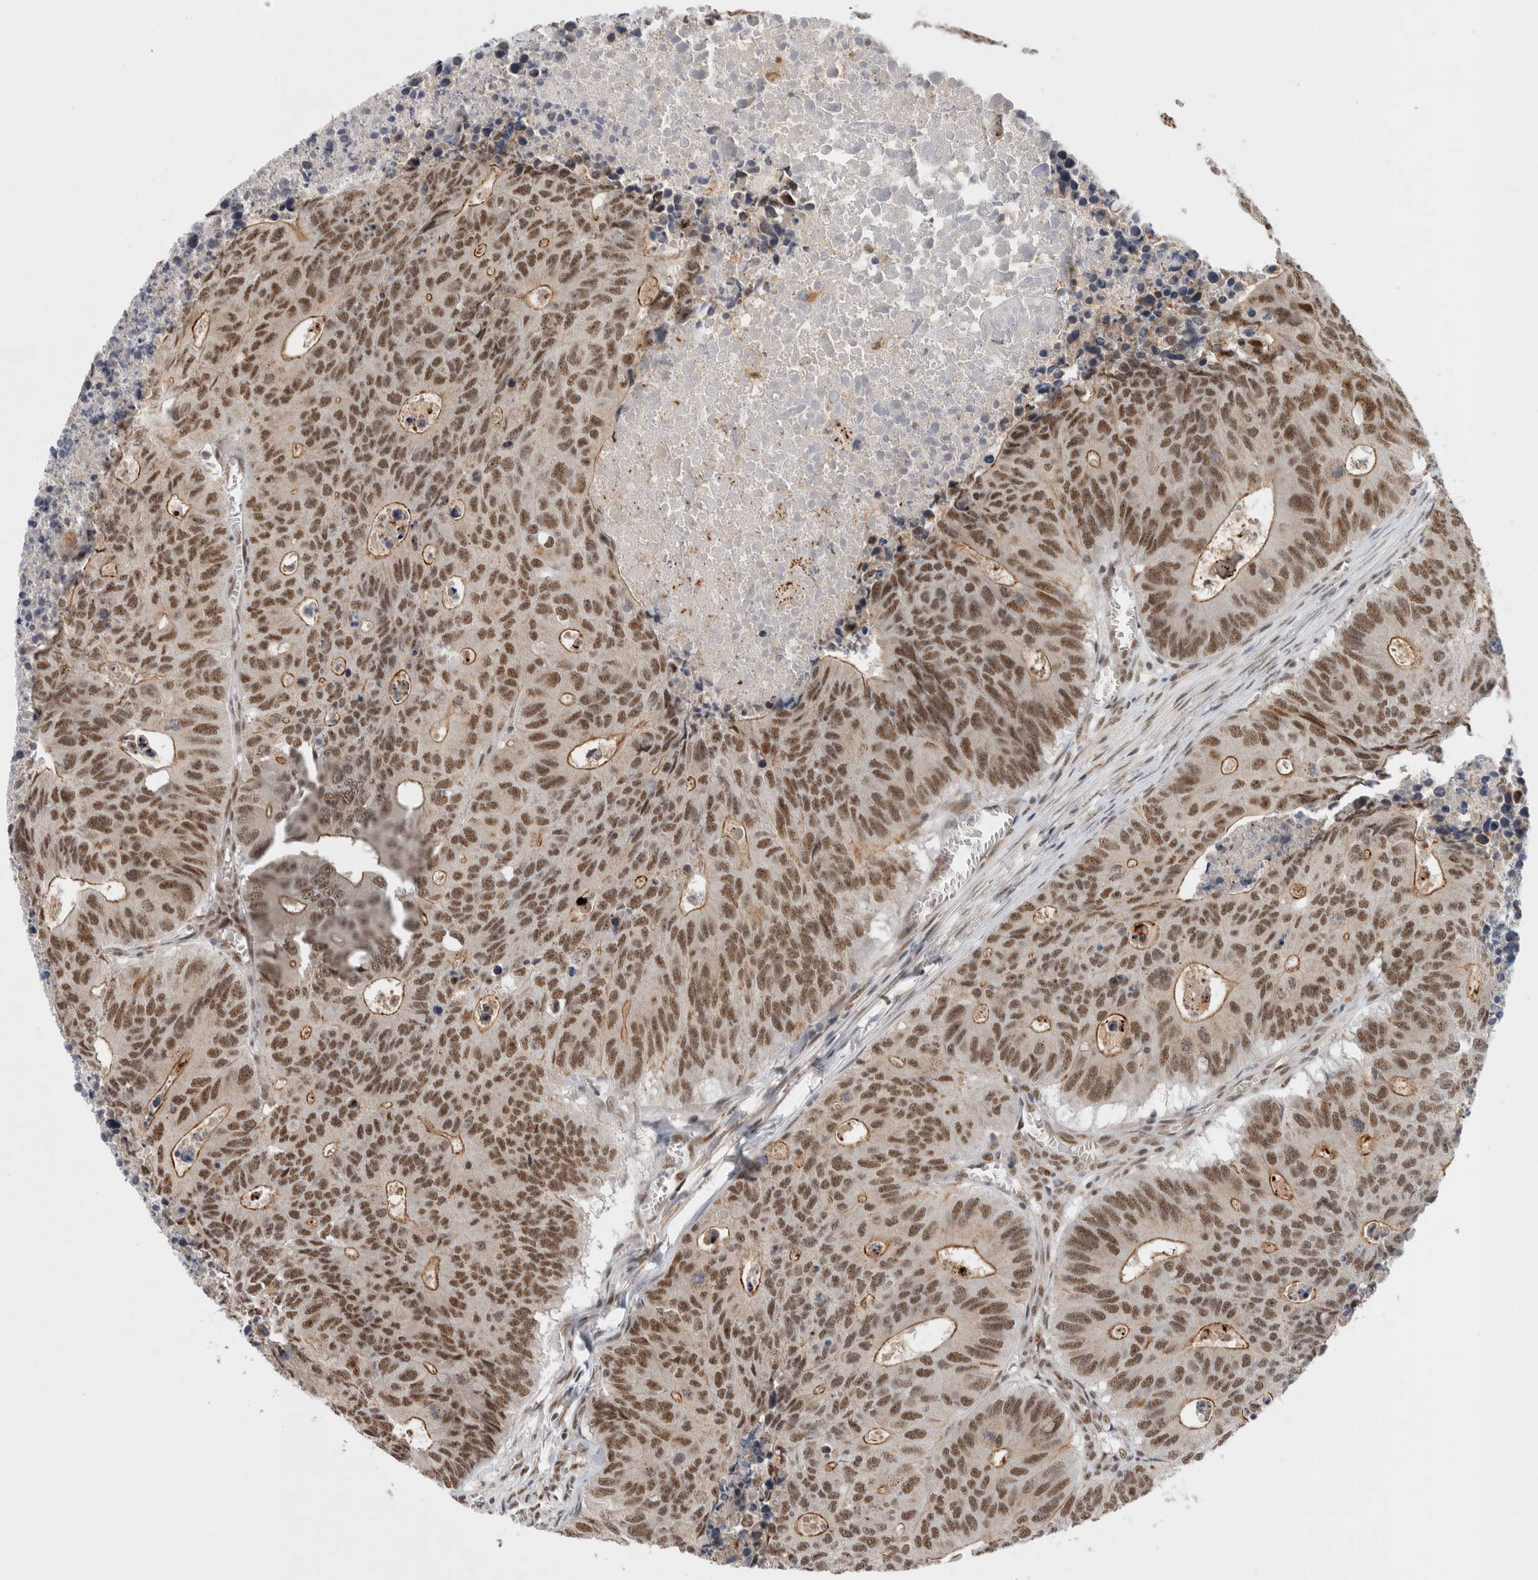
{"staining": {"intensity": "moderate", "quantity": ">75%", "location": "cytoplasmic/membranous,nuclear"}, "tissue": "colorectal cancer", "cell_type": "Tumor cells", "image_type": "cancer", "snomed": [{"axis": "morphology", "description": "Adenocarcinoma, NOS"}, {"axis": "topography", "description": "Colon"}], "caption": "This photomicrograph demonstrates immunohistochemistry staining of colorectal cancer (adenocarcinoma), with medium moderate cytoplasmic/membranous and nuclear expression in approximately >75% of tumor cells.", "gene": "NCAPG2", "patient": {"sex": "male", "age": 87}}